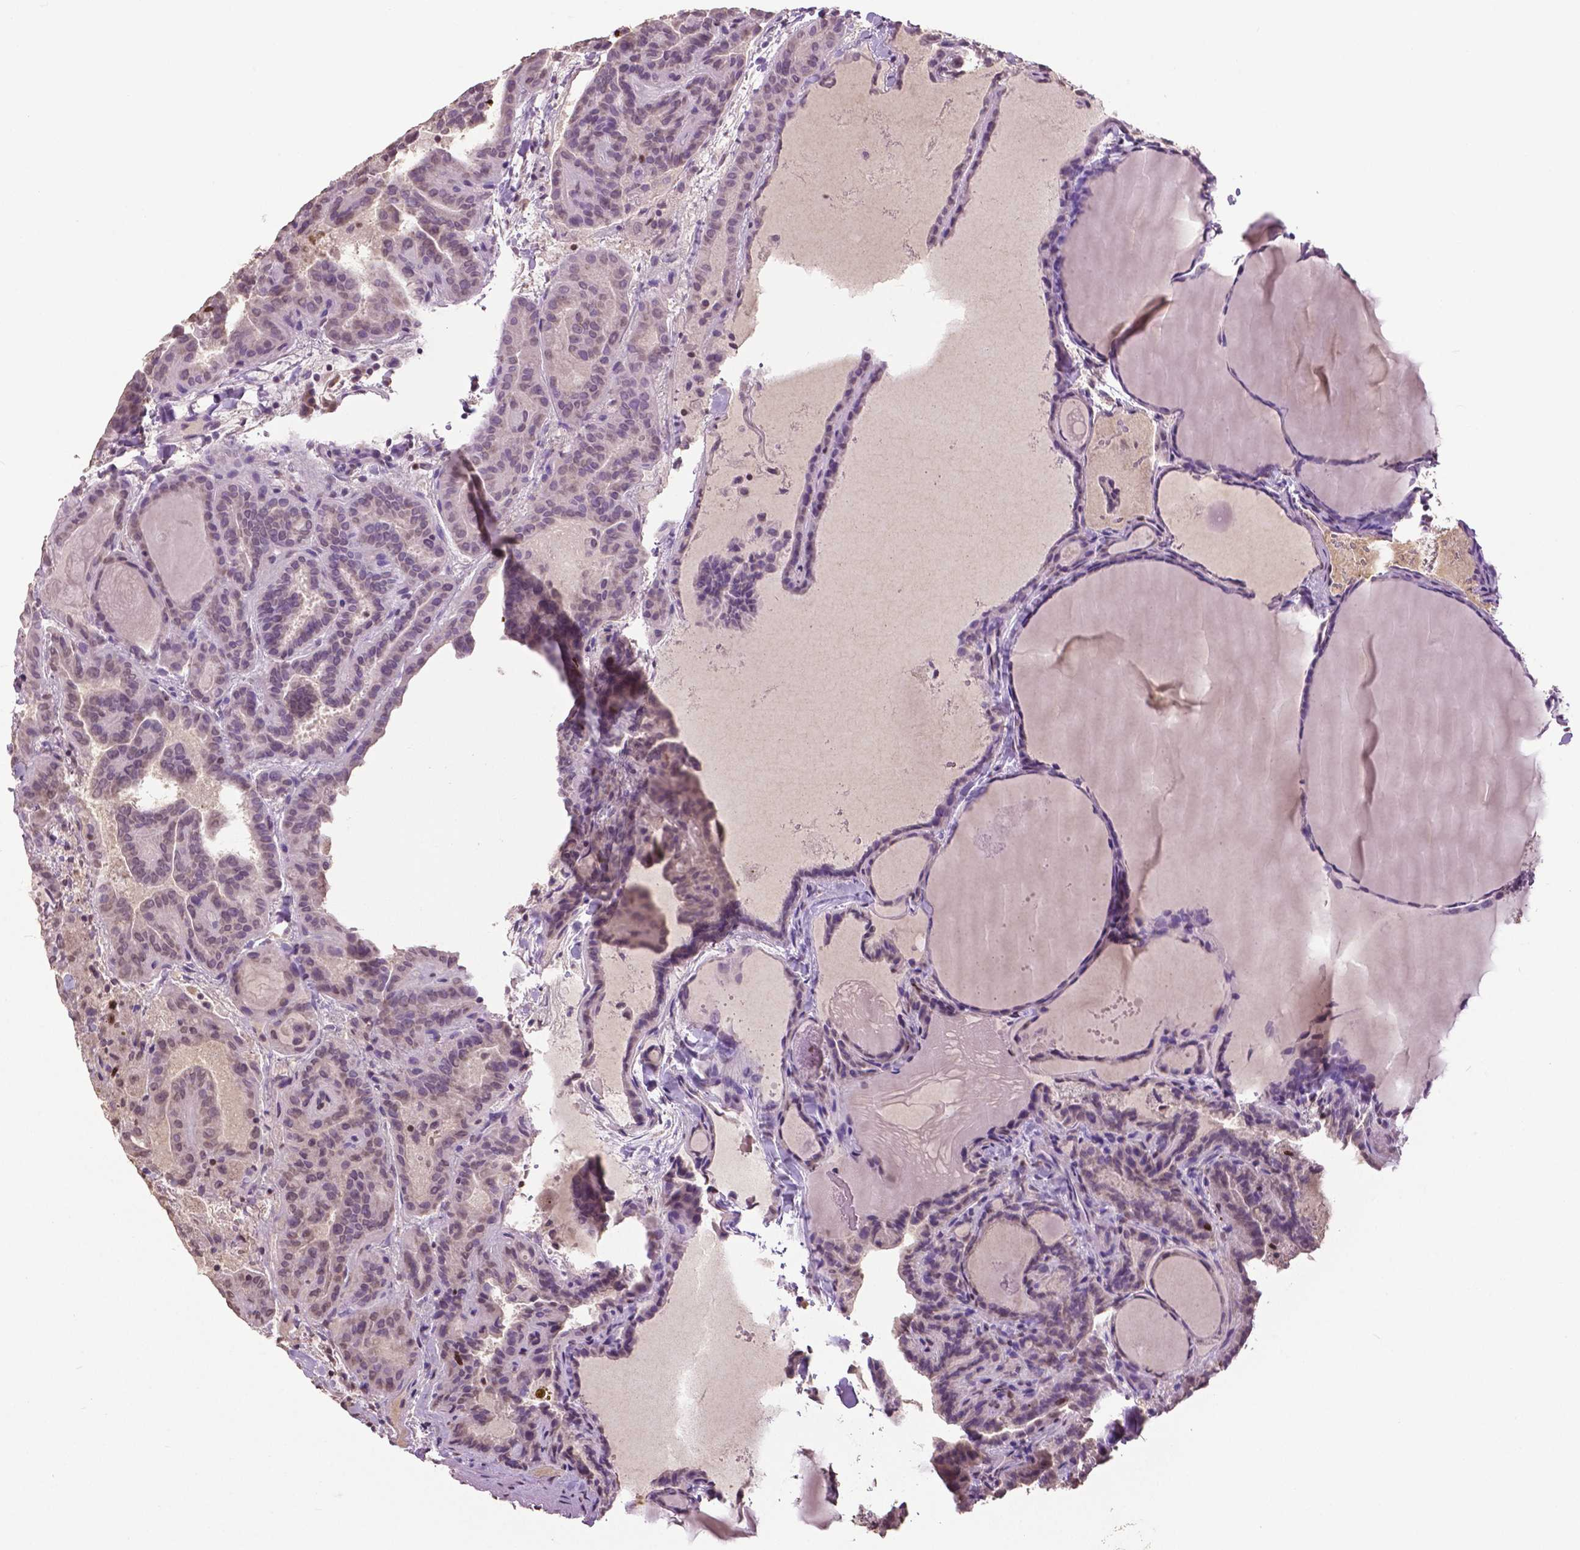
{"staining": {"intensity": "weak", "quantity": "<25%", "location": "nuclear"}, "tissue": "thyroid cancer", "cell_type": "Tumor cells", "image_type": "cancer", "snomed": [{"axis": "morphology", "description": "Papillary adenocarcinoma, NOS"}, {"axis": "topography", "description": "Thyroid gland"}], "caption": "There is no significant positivity in tumor cells of papillary adenocarcinoma (thyroid).", "gene": "RUNX3", "patient": {"sex": "female", "age": 46}}